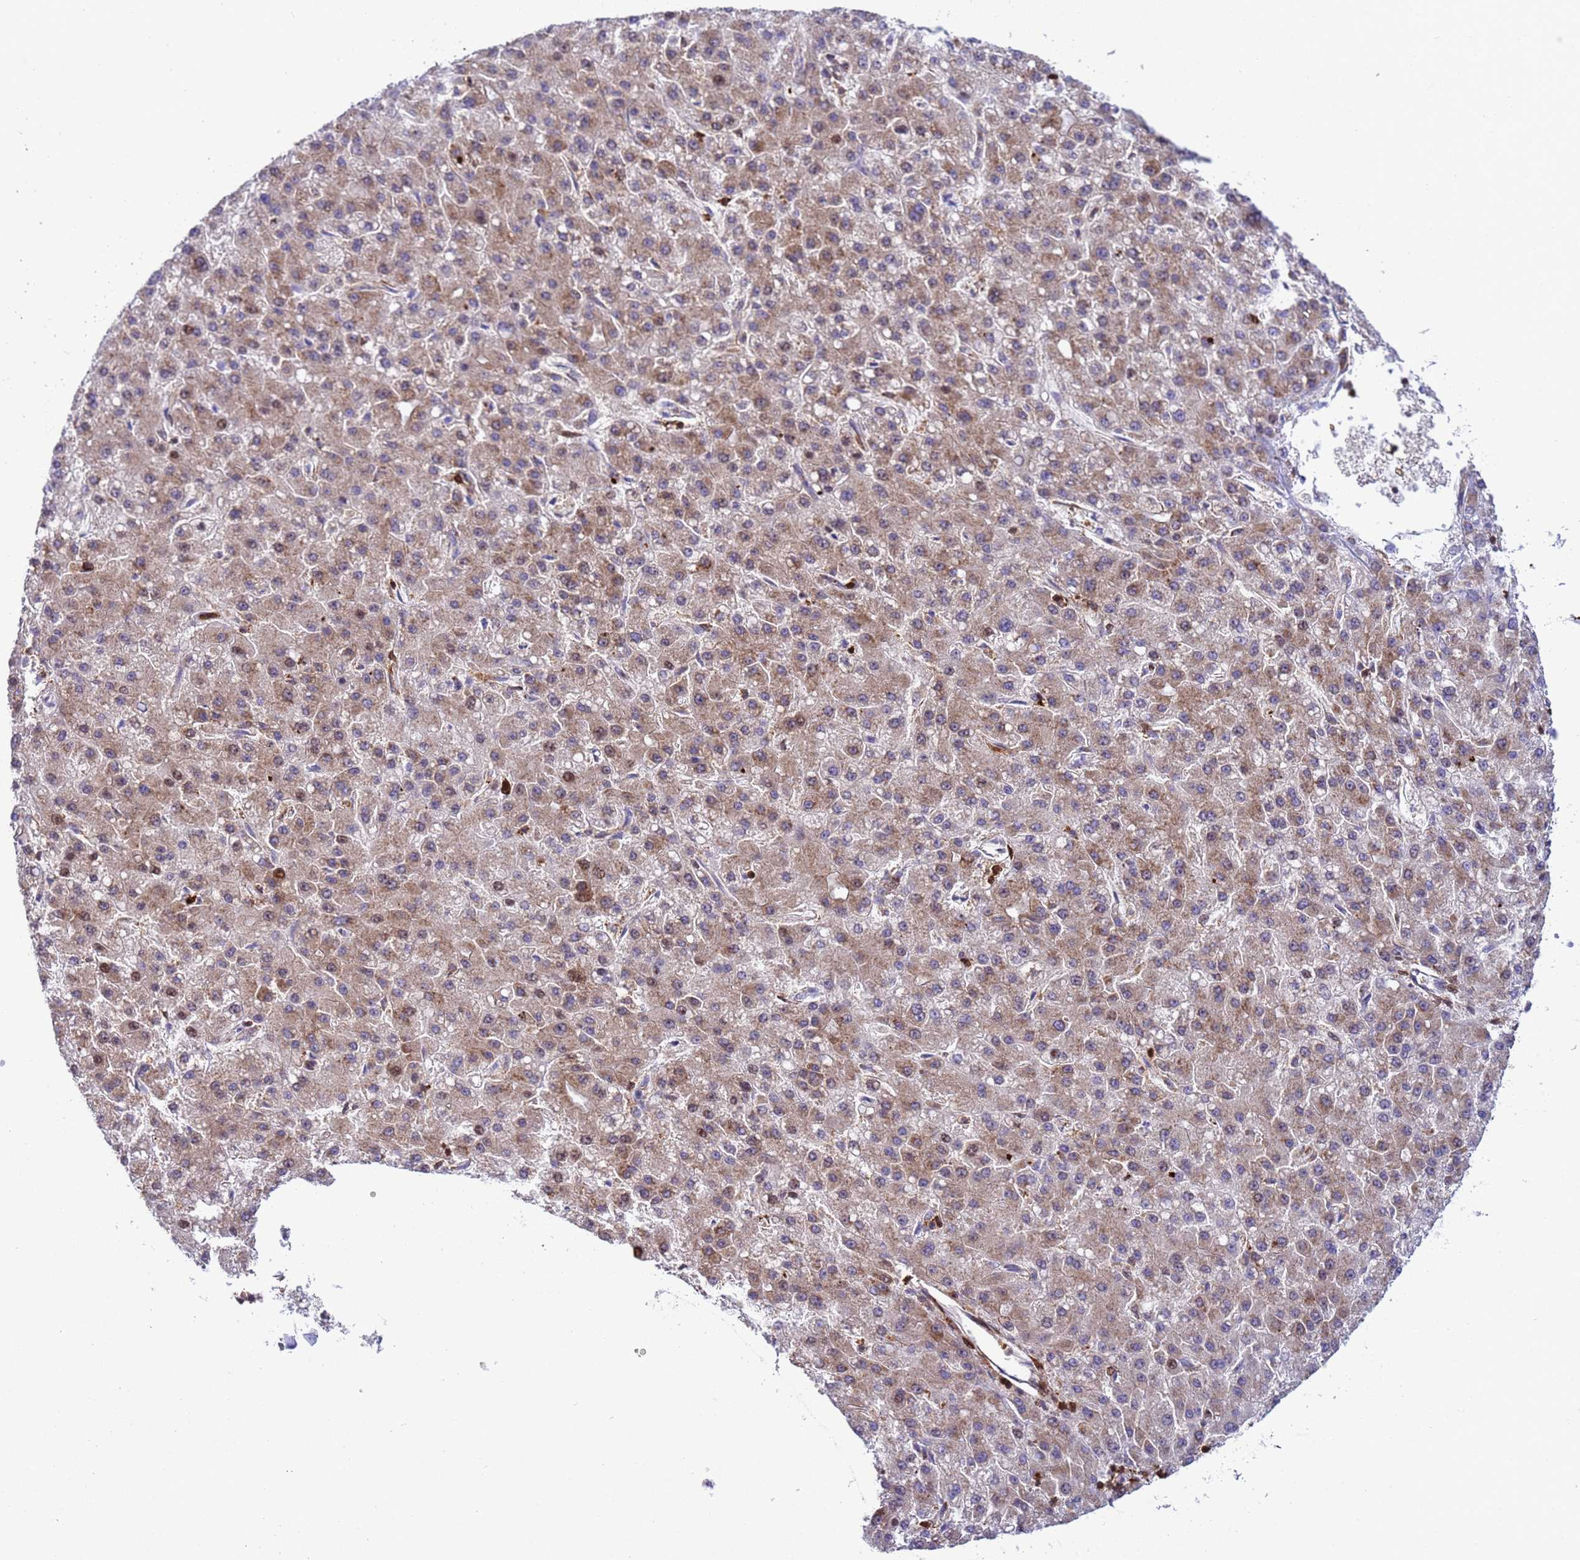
{"staining": {"intensity": "weak", "quantity": ">75%", "location": "cytoplasmic/membranous"}, "tissue": "liver cancer", "cell_type": "Tumor cells", "image_type": "cancer", "snomed": [{"axis": "morphology", "description": "Carcinoma, Hepatocellular, NOS"}, {"axis": "topography", "description": "Liver"}], "caption": "Hepatocellular carcinoma (liver) was stained to show a protein in brown. There is low levels of weak cytoplasmic/membranous expression in about >75% of tumor cells.", "gene": "EZR", "patient": {"sex": "male", "age": 67}}